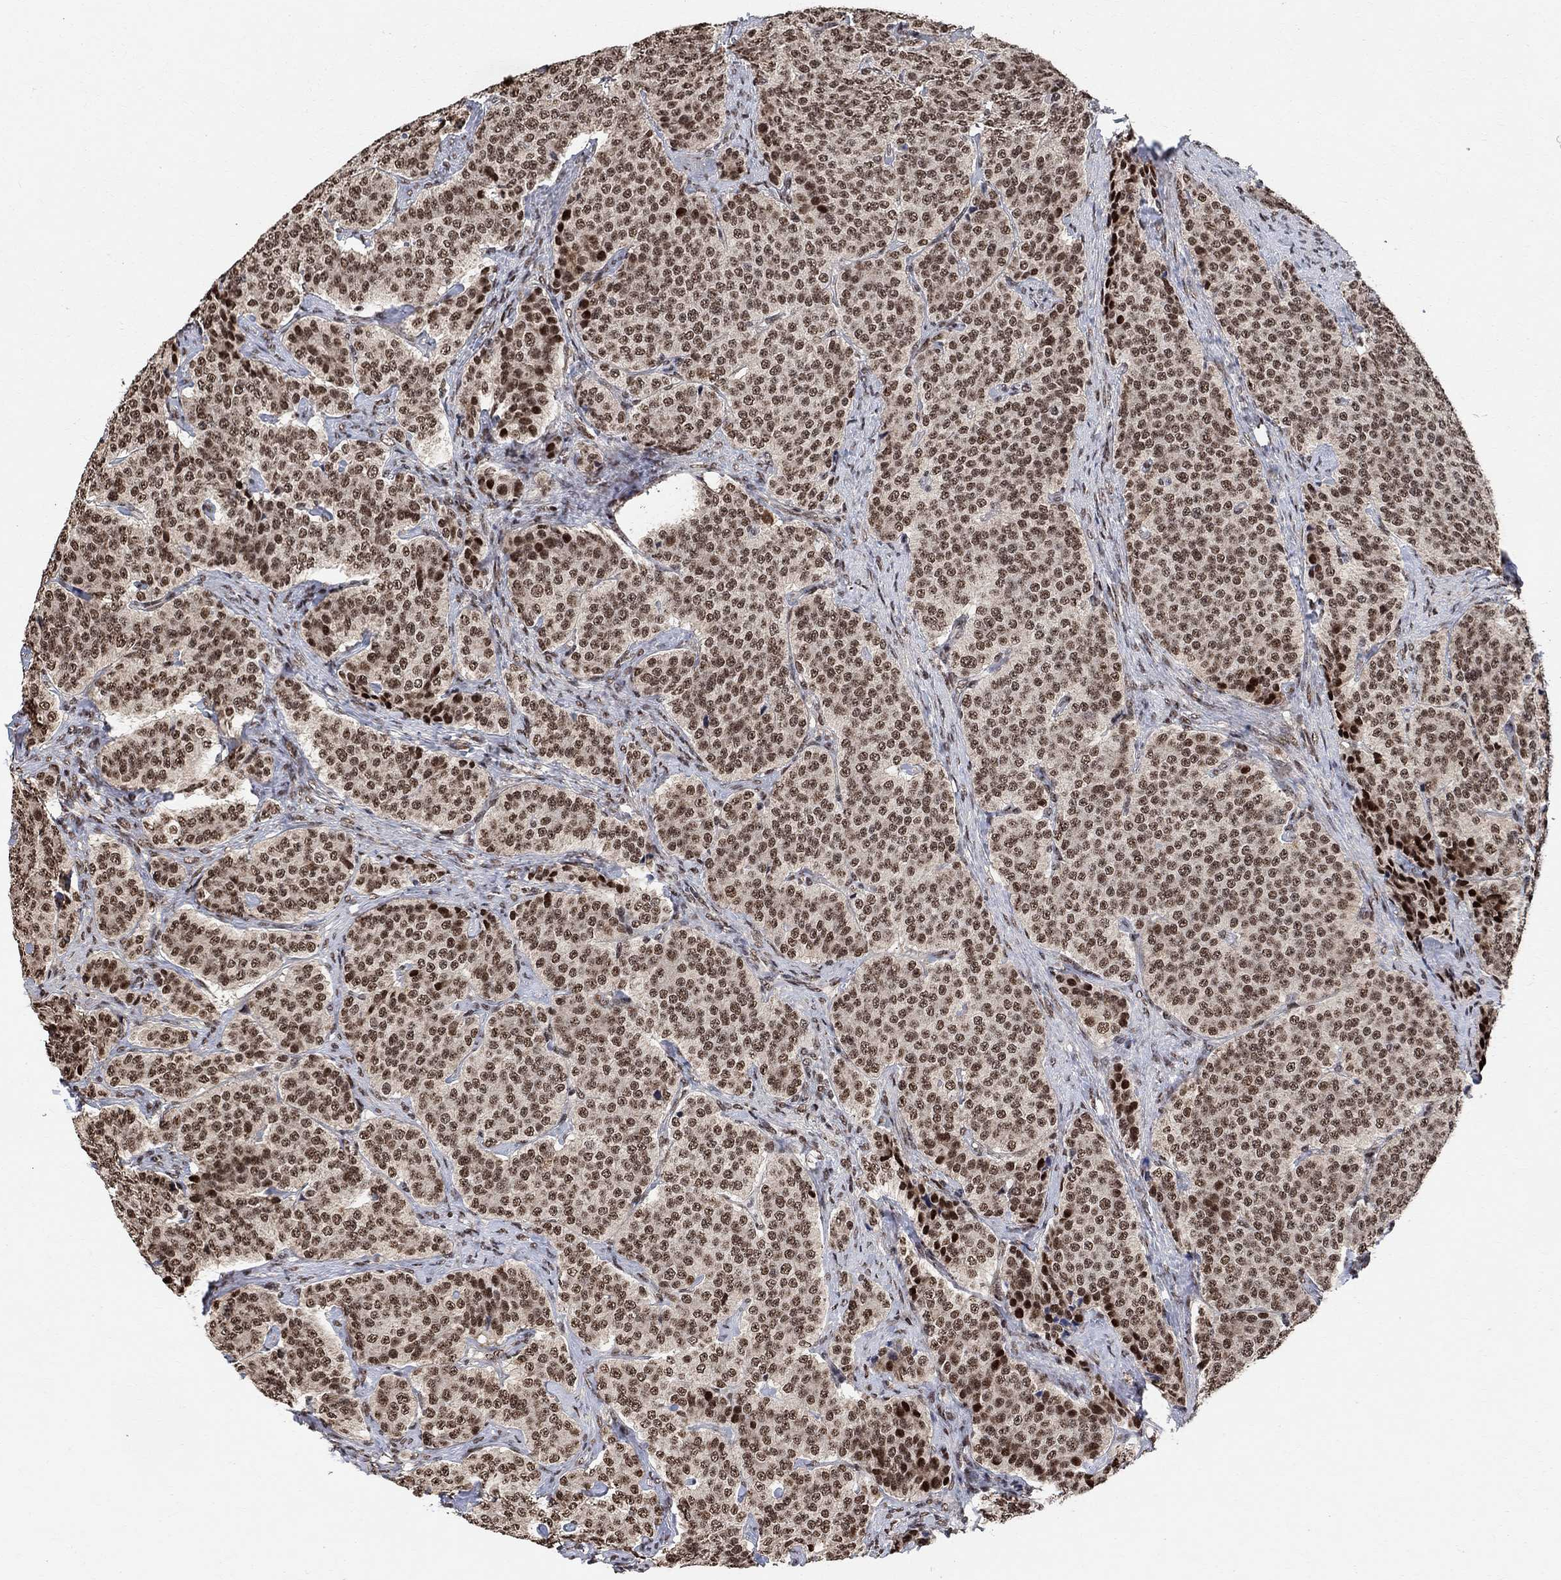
{"staining": {"intensity": "moderate", "quantity": ">75%", "location": "nuclear"}, "tissue": "carcinoid", "cell_type": "Tumor cells", "image_type": "cancer", "snomed": [{"axis": "morphology", "description": "Carcinoid, malignant, NOS"}, {"axis": "topography", "description": "Small intestine"}], "caption": "Immunohistochemical staining of malignant carcinoid demonstrates medium levels of moderate nuclear protein positivity in approximately >75% of tumor cells. (DAB IHC with brightfield microscopy, high magnification).", "gene": "E4F1", "patient": {"sex": "female", "age": 58}}